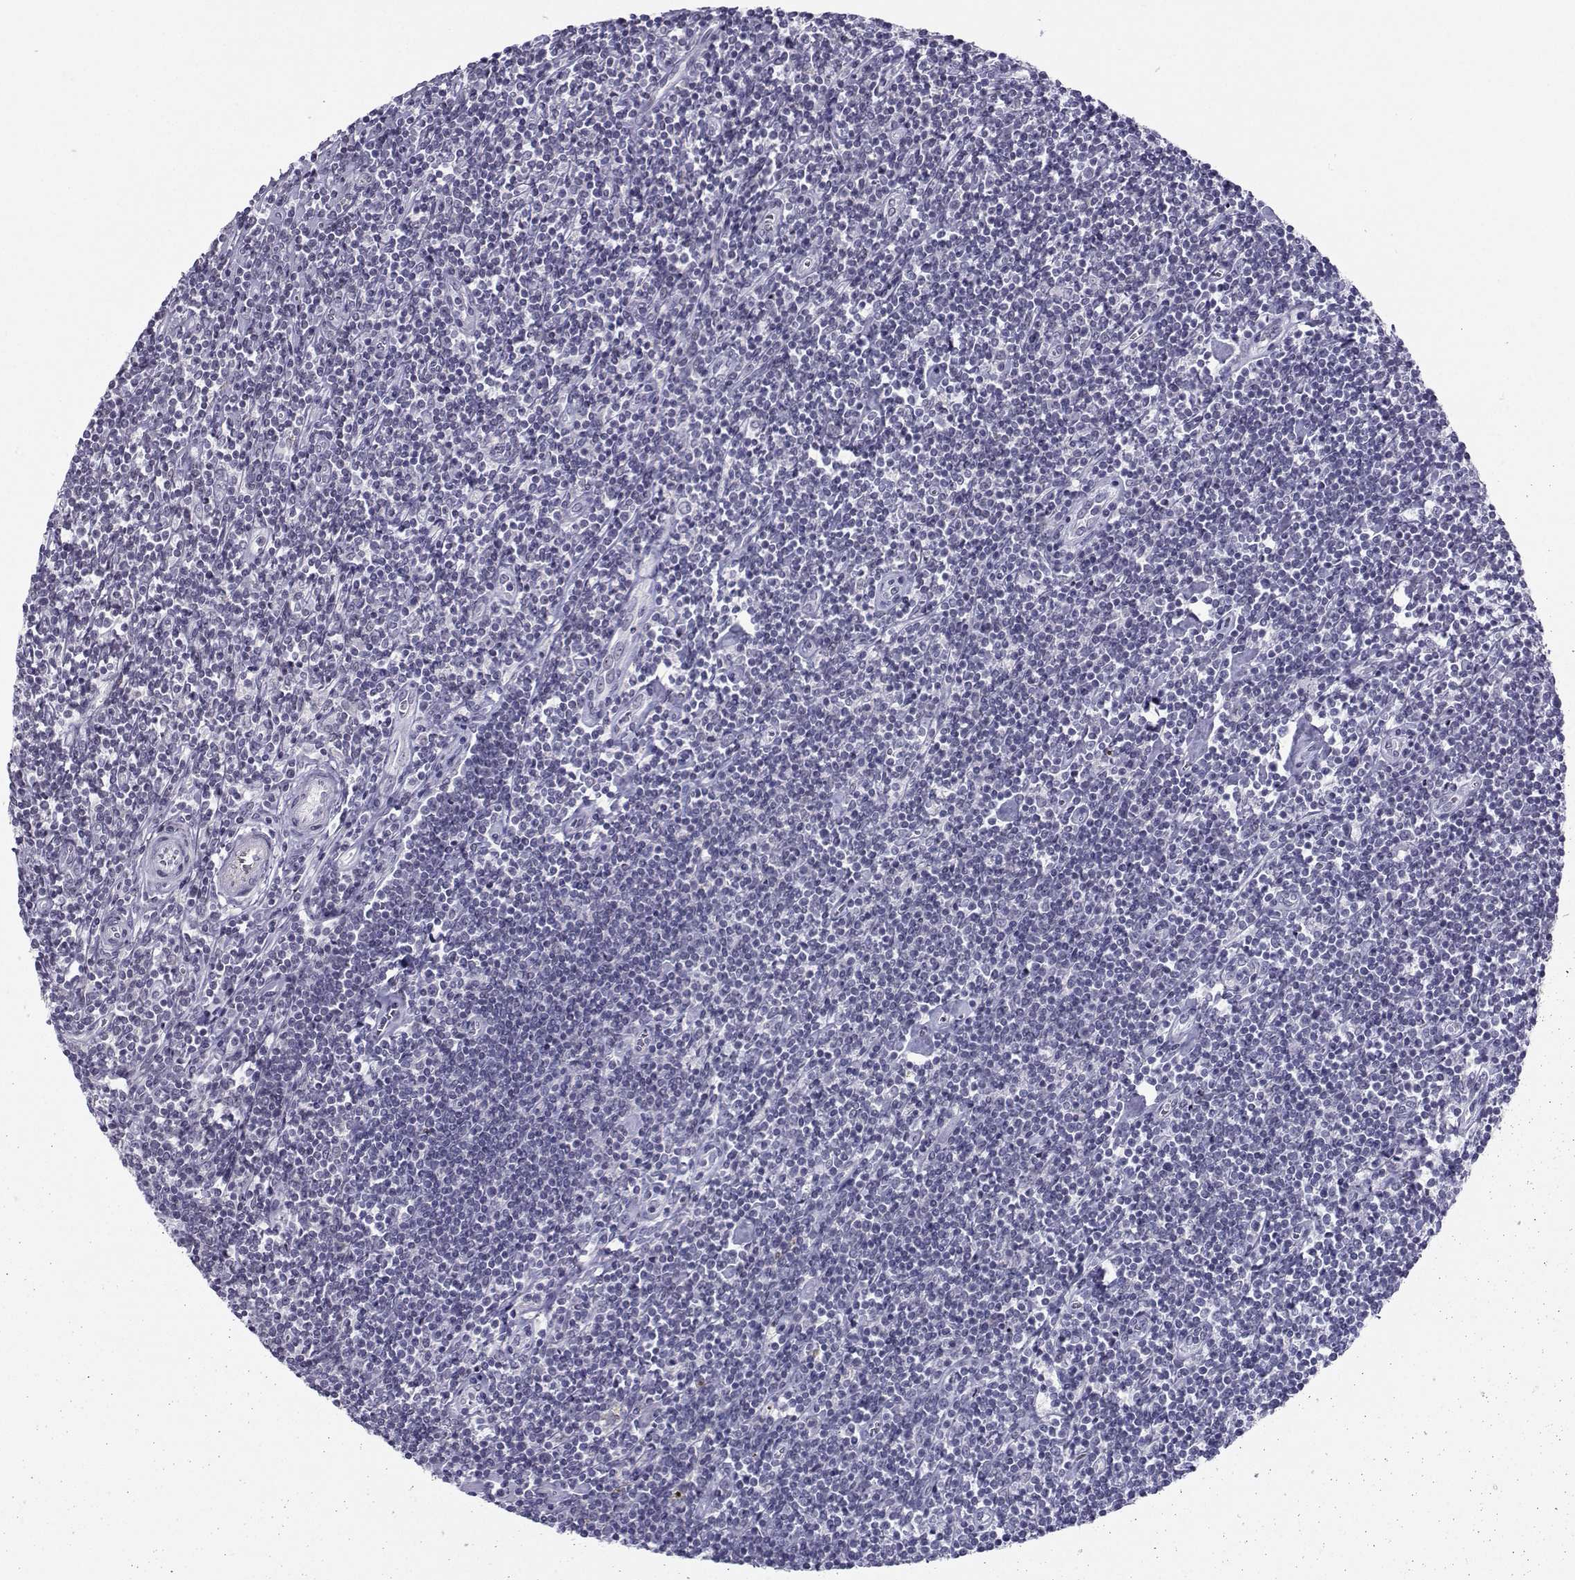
{"staining": {"intensity": "negative", "quantity": "none", "location": "none"}, "tissue": "lymphoma", "cell_type": "Tumor cells", "image_type": "cancer", "snomed": [{"axis": "morphology", "description": "Hodgkin's disease, NOS"}, {"axis": "topography", "description": "Lymph node"}], "caption": "Human lymphoma stained for a protein using immunohistochemistry (IHC) shows no positivity in tumor cells.", "gene": "LHX1", "patient": {"sex": "male", "age": 40}}